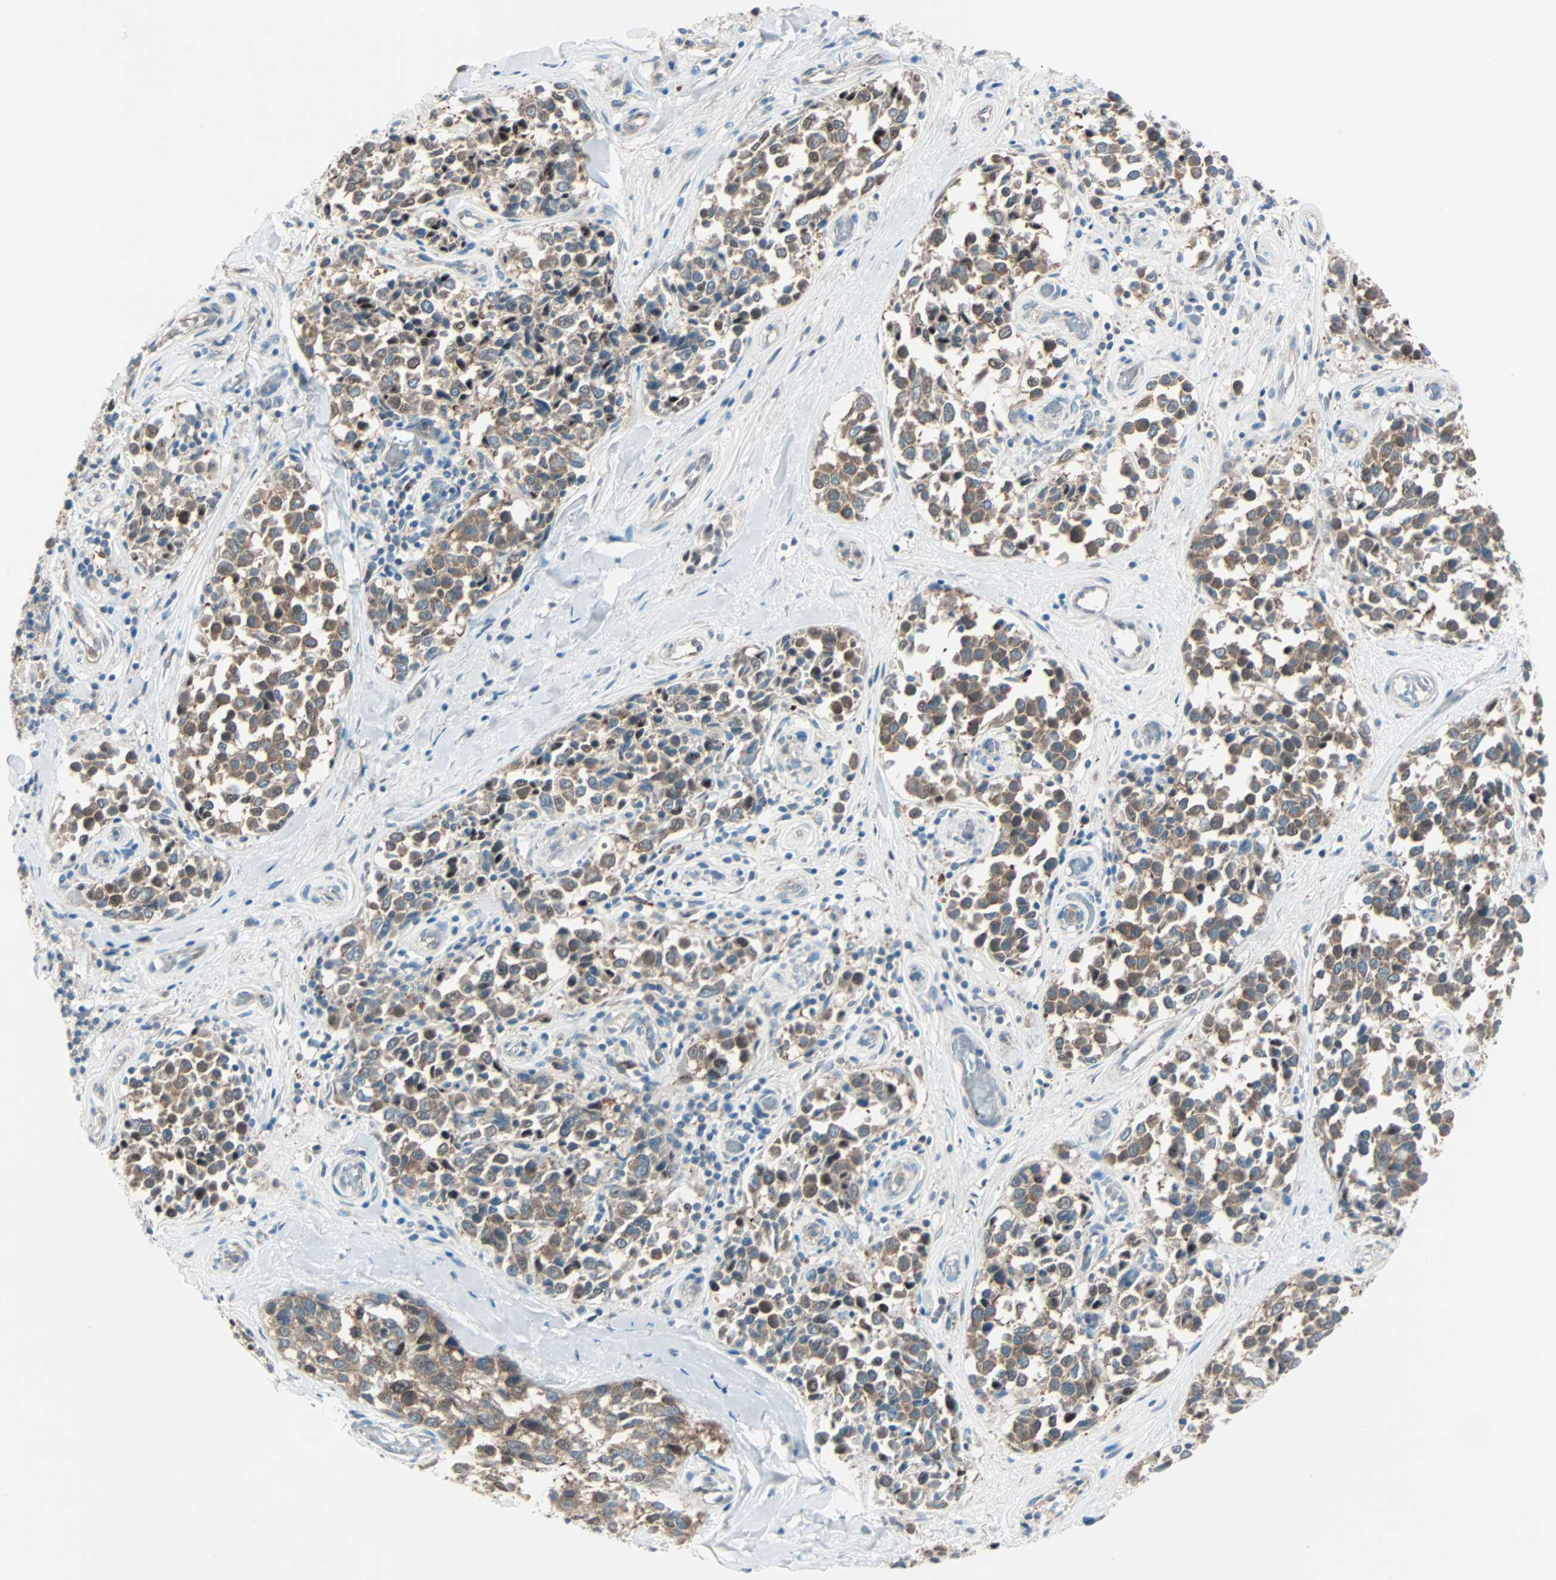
{"staining": {"intensity": "moderate", "quantity": ">75%", "location": "cytoplasmic/membranous"}, "tissue": "melanoma", "cell_type": "Tumor cells", "image_type": "cancer", "snomed": [{"axis": "morphology", "description": "Malignant melanoma, NOS"}, {"axis": "topography", "description": "Skin"}], "caption": "High-power microscopy captured an IHC histopathology image of malignant melanoma, revealing moderate cytoplasmic/membranous staining in about >75% of tumor cells.", "gene": "SMIM8", "patient": {"sex": "female", "age": 64}}